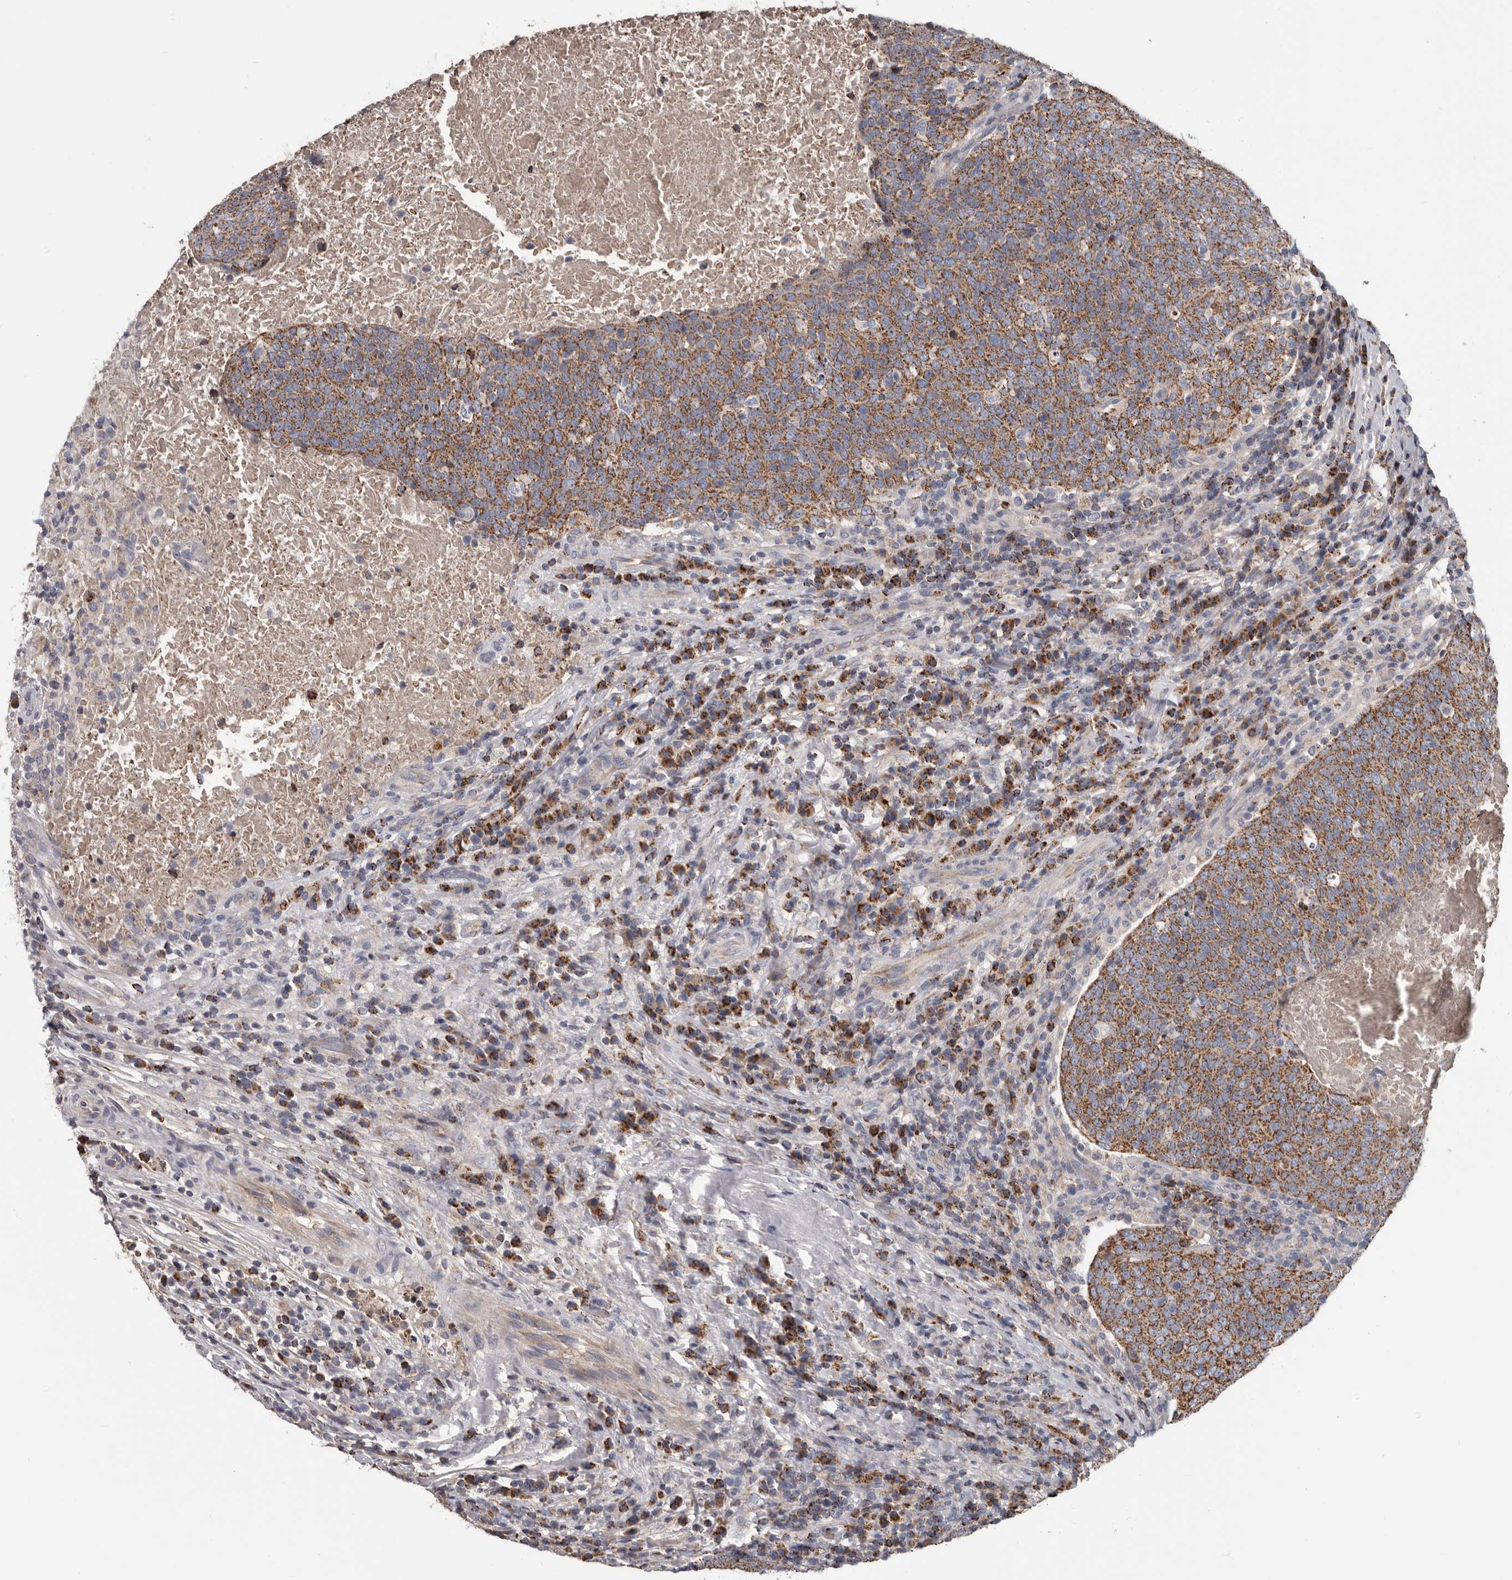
{"staining": {"intensity": "moderate", "quantity": ">75%", "location": "cytoplasmic/membranous"}, "tissue": "head and neck cancer", "cell_type": "Tumor cells", "image_type": "cancer", "snomed": [{"axis": "morphology", "description": "Squamous cell carcinoma, NOS"}, {"axis": "morphology", "description": "Squamous cell carcinoma, metastatic, NOS"}, {"axis": "topography", "description": "Lymph node"}, {"axis": "topography", "description": "Head-Neck"}], "caption": "Head and neck cancer was stained to show a protein in brown. There is medium levels of moderate cytoplasmic/membranous staining in about >75% of tumor cells. (brown staining indicates protein expression, while blue staining denotes nuclei).", "gene": "ALDH5A1", "patient": {"sex": "male", "age": 62}}